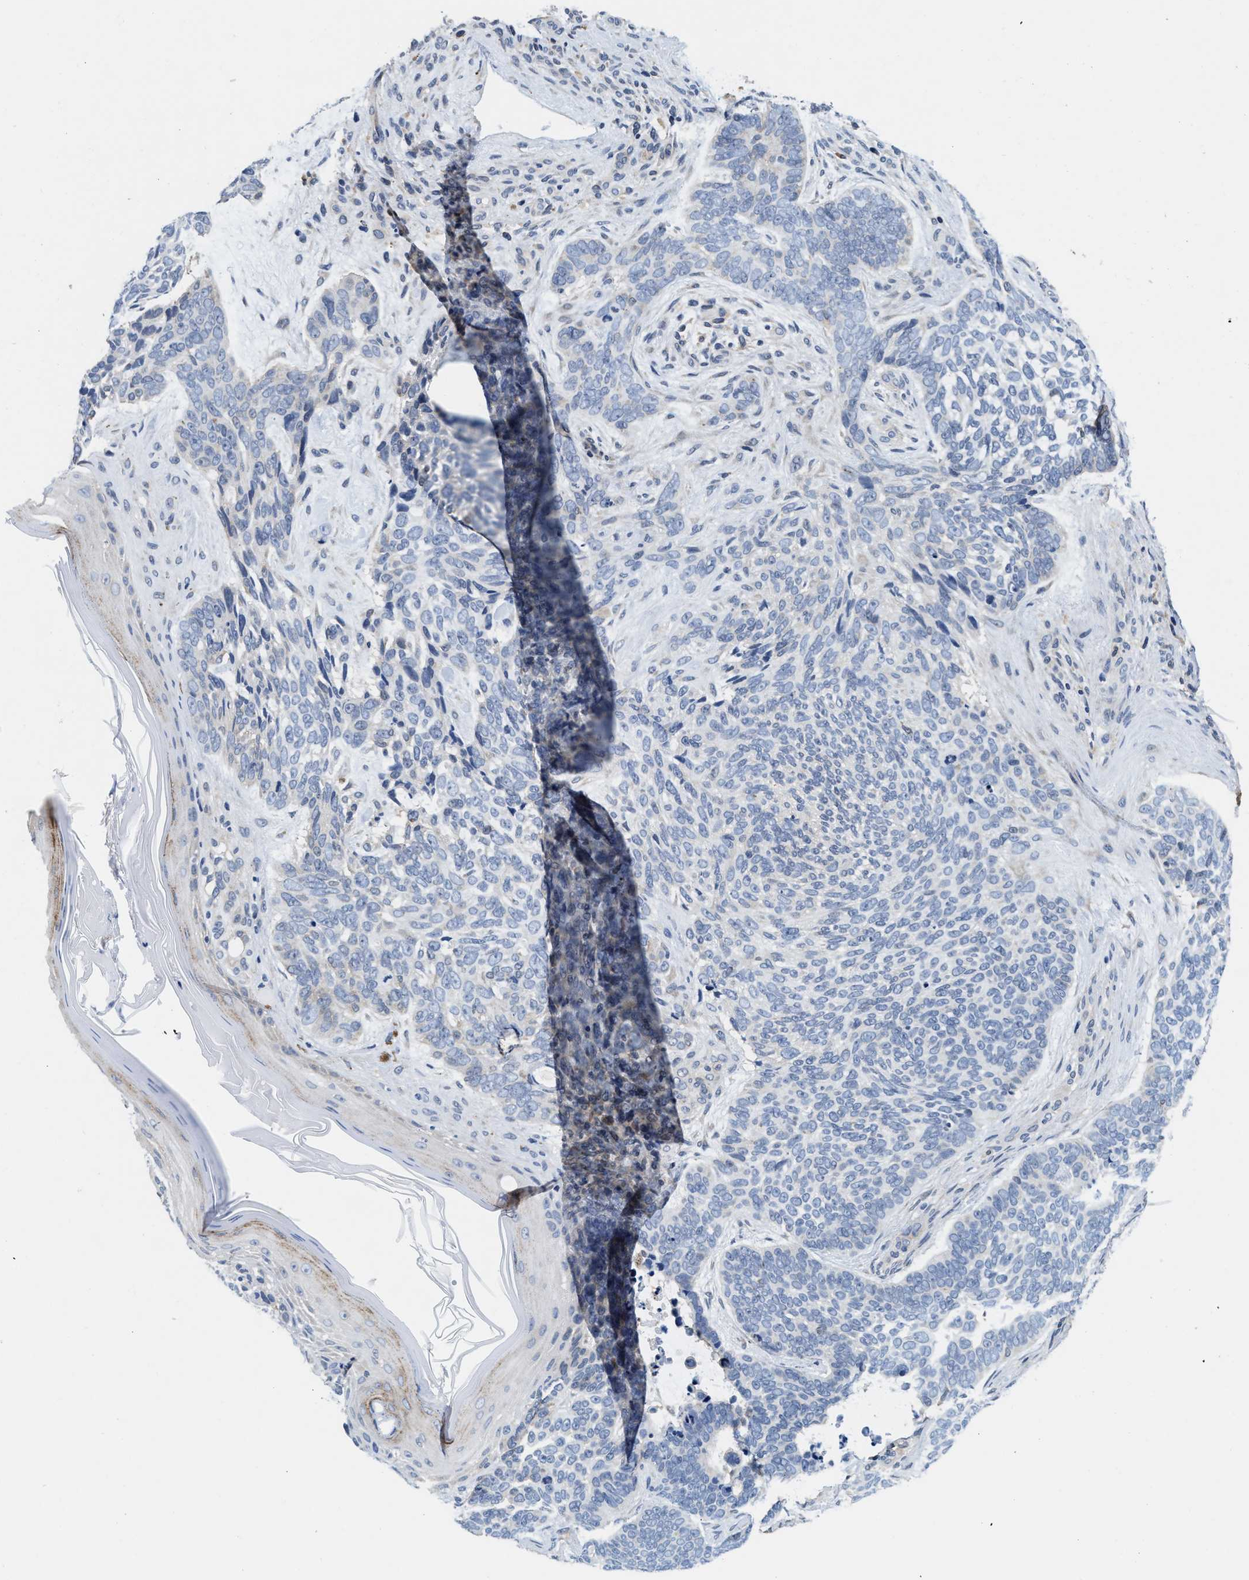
{"staining": {"intensity": "negative", "quantity": "none", "location": "none"}, "tissue": "skin cancer", "cell_type": "Tumor cells", "image_type": "cancer", "snomed": [{"axis": "morphology", "description": "Basal cell carcinoma"}, {"axis": "topography", "description": "Skin"}, {"axis": "topography", "description": "Skin of head"}], "caption": "Histopathology image shows no protein staining in tumor cells of skin cancer tissue. Nuclei are stained in blue.", "gene": "PHPT1", "patient": {"sex": "female", "age": 85}}